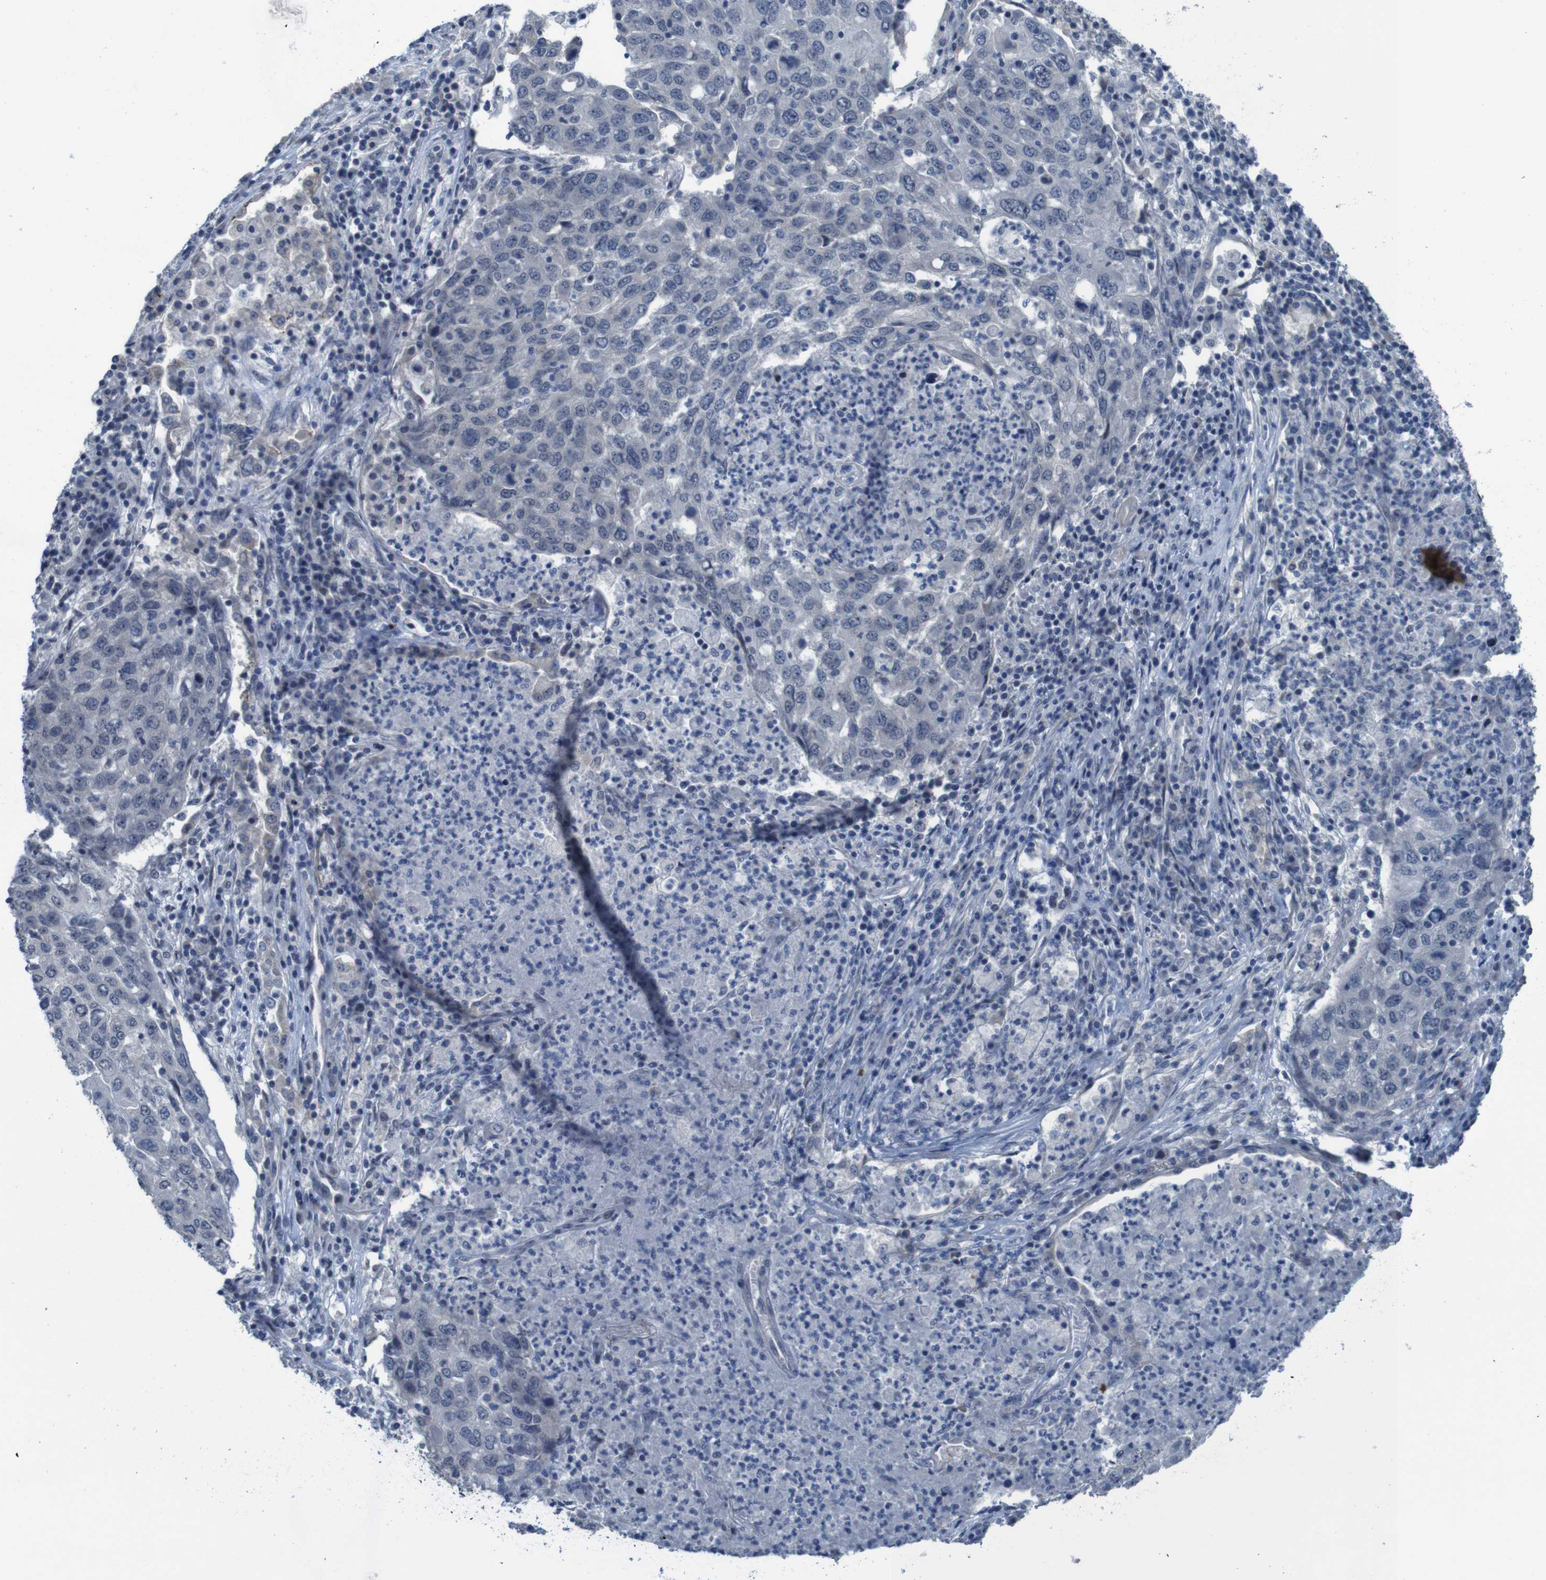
{"staining": {"intensity": "negative", "quantity": "none", "location": "none"}, "tissue": "lung cancer", "cell_type": "Tumor cells", "image_type": "cancer", "snomed": [{"axis": "morphology", "description": "Squamous cell carcinoma, NOS"}, {"axis": "topography", "description": "Lung"}], "caption": "The immunohistochemistry image has no significant positivity in tumor cells of lung cancer tissue.", "gene": "CLDN18", "patient": {"sex": "female", "age": 63}}